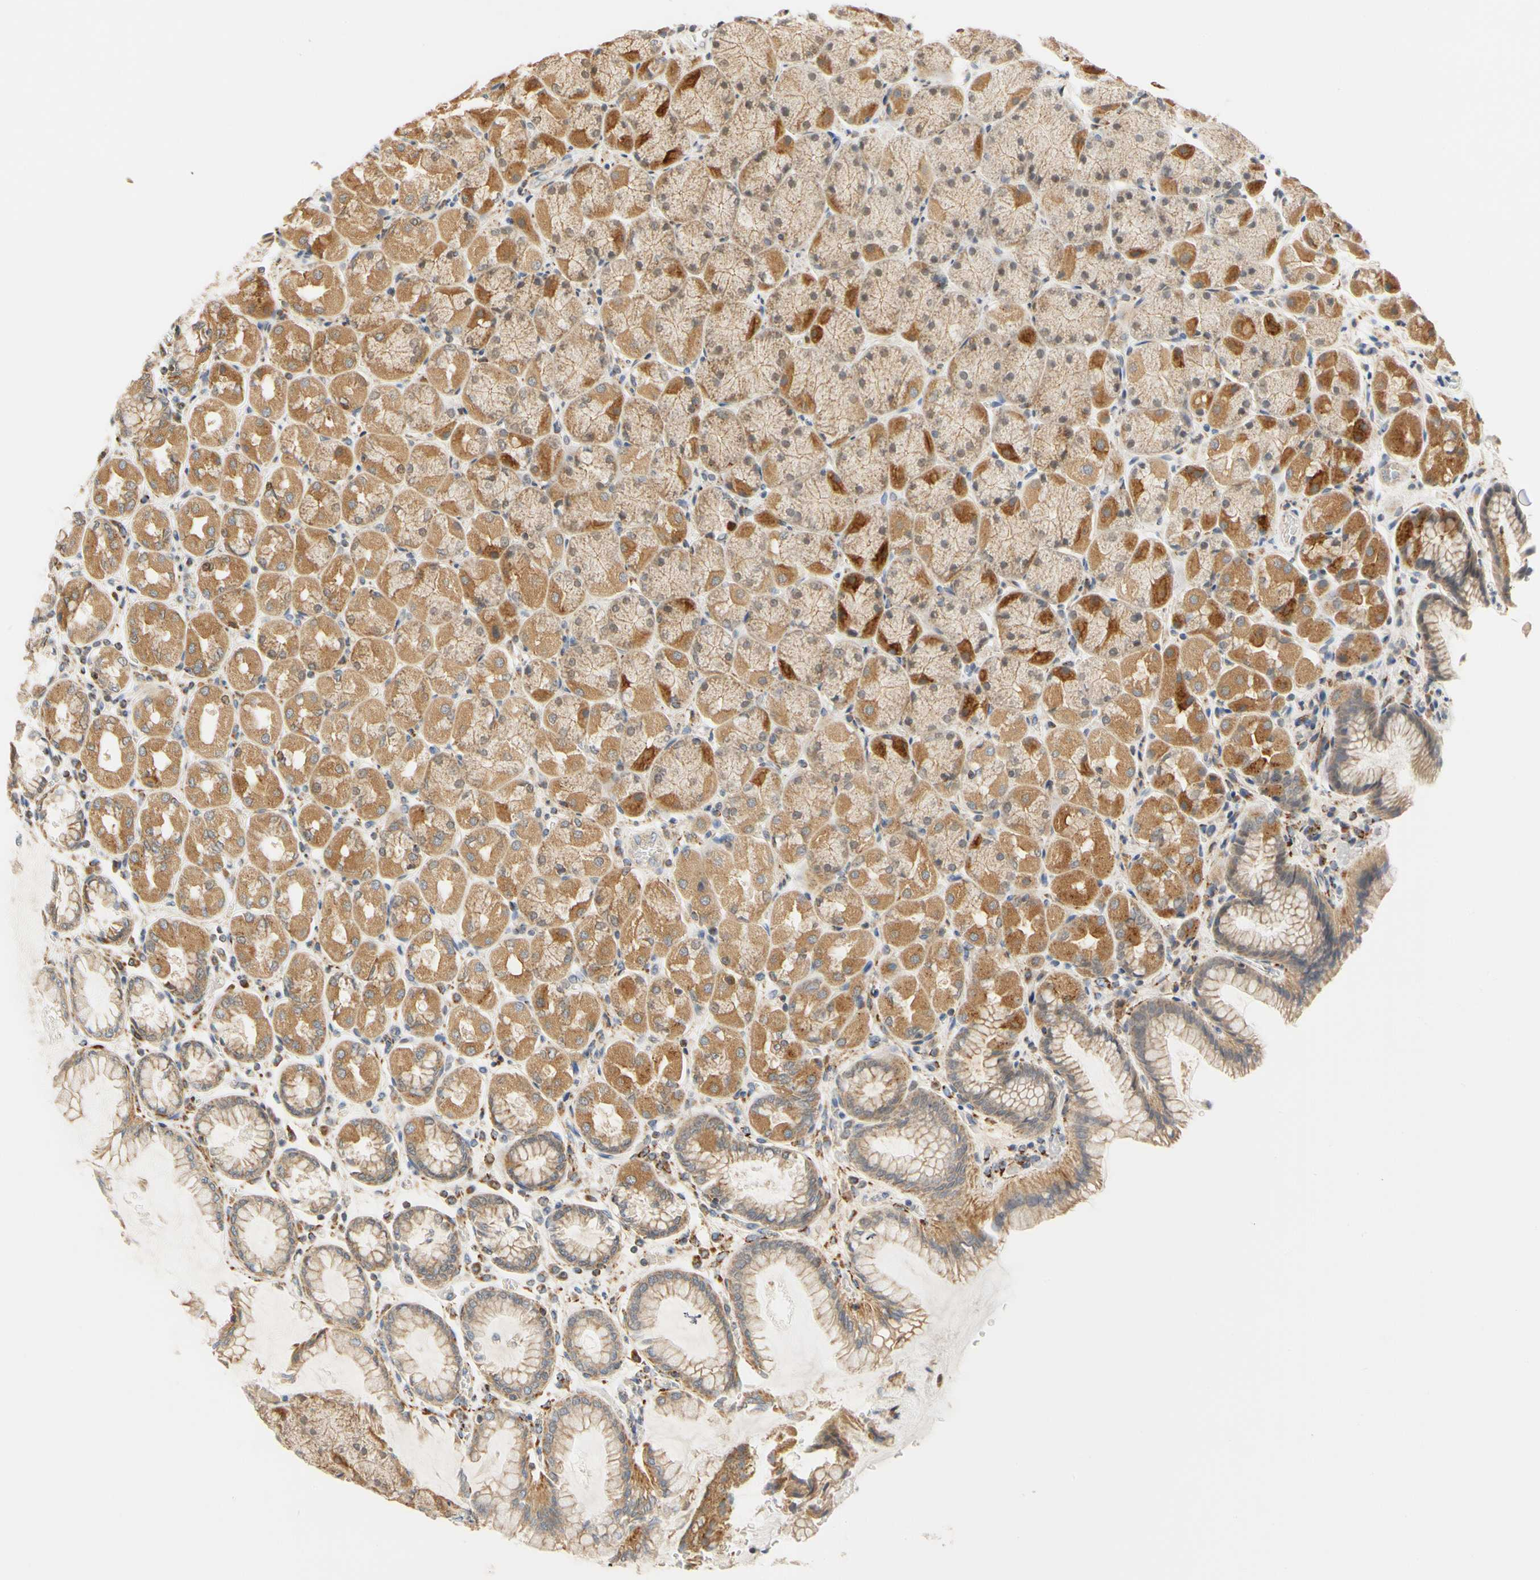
{"staining": {"intensity": "moderate", "quantity": ">75%", "location": "cytoplasmic/membranous,nuclear"}, "tissue": "stomach", "cell_type": "Glandular cells", "image_type": "normal", "snomed": [{"axis": "morphology", "description": "Normal tissue, NOS"}, {"axis": "topography", "description": "Stomach, upper"}], "caption": "Moderate cytoplasmic/membranous,nuclear positivity for a protein is seen in approximately >75% of glandular cells of benign stomach using immunohistochemistry.", "gene": "SFXN3", "patient": {"sex": "female", "age": 56}}